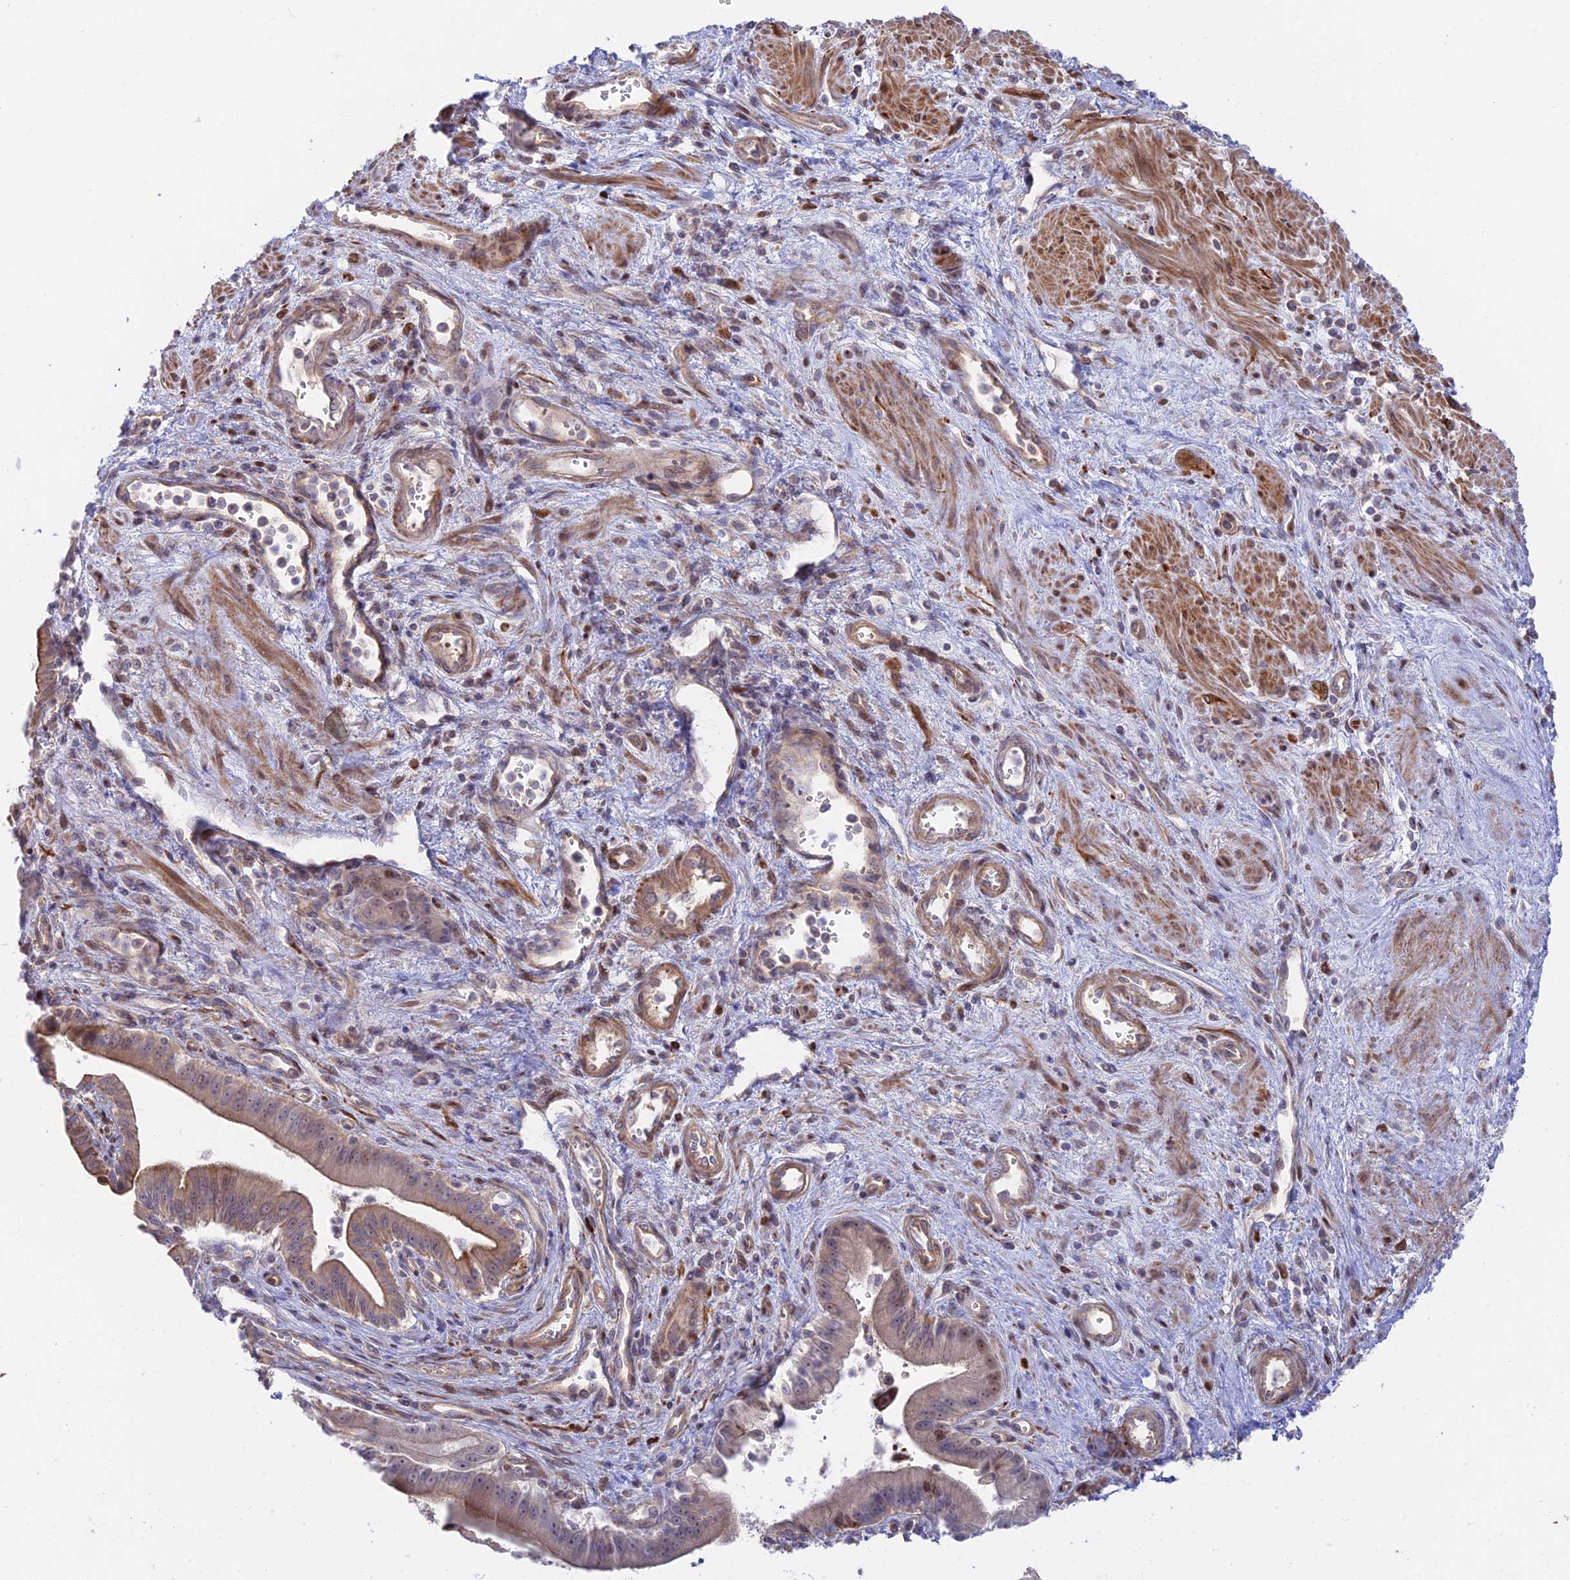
{"staining": {"intensity": "moderate", "quantity": "25%-75%", "location": "cytoplasmic/membranous,nuclear"}, "tissue": "pancreatic cancer", "cell_type": "Tumor cells", "image_type": "cancer", "snomed": [{"axis": "morphology", "description": "Adenocarcinoma, NOS"}, {"axis": "topography", "description": "Pancreas"}], "caption": "Protein staining of pancreatic cancer (adenocarcinoma) tissue exhibits moderate cytoplasmic/membranous and nuclear expression in approximately 25%-75% of tumor cells.", "gene": "KCNAB1", "patient": {"sex": "male", "age": 78}}